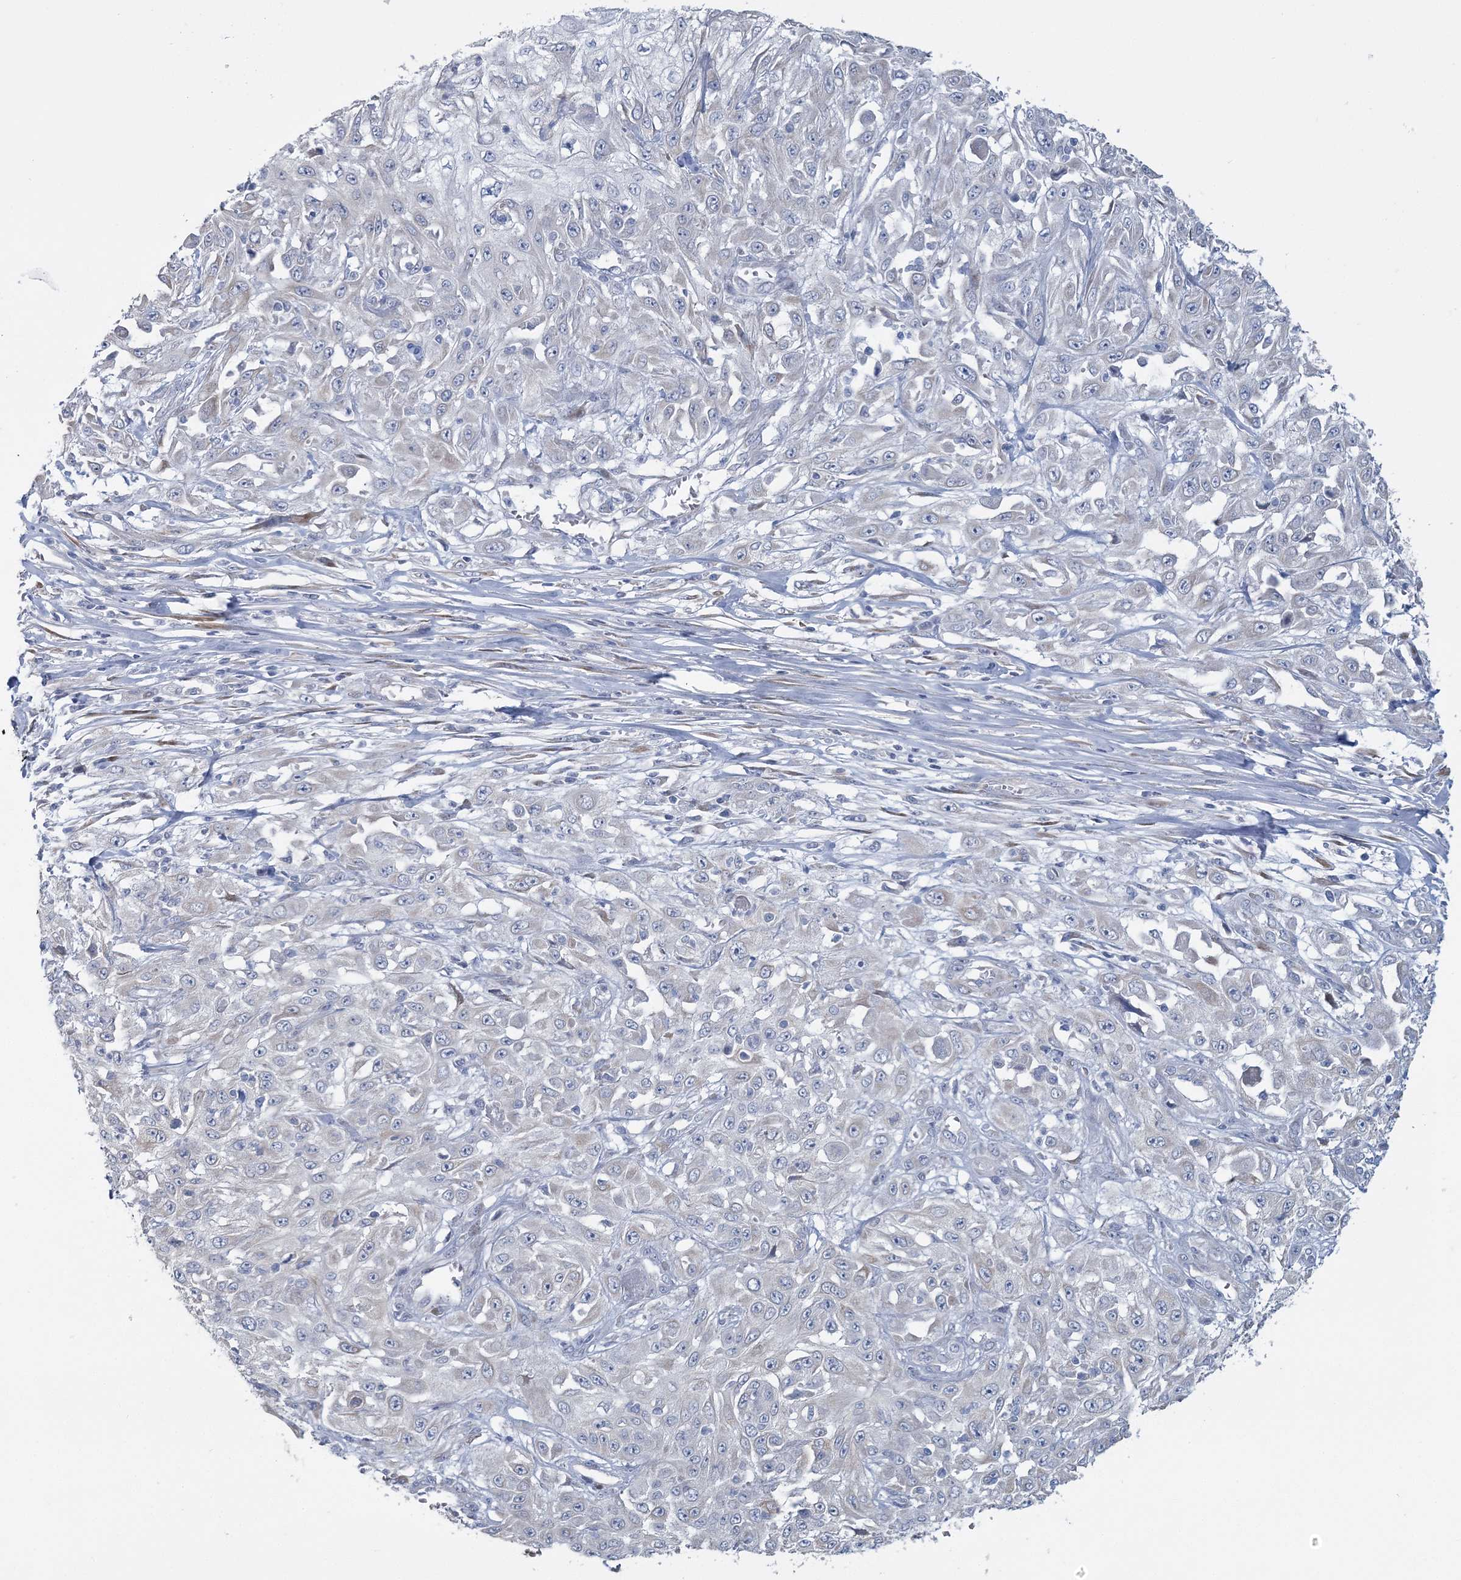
{"staining": {"intensity": "negative", "quantity": "none", "location": "none"}, "tissue": "skin cancer", "cell_type": "Tumor cells", "image_type": "cancer", "snomed": [{"axis": "morphology", "description": "Squamous cell carcinoma, NOS"}, {"axis": "morphology", "description": "Squamous cell carcinoma, metastatic, NOS"}, {"axis": "topography", "description": "Skin"}, {"axis": "topography", "description": "Lymph node"}], "caption": "This is an immunohistochemistry (IHC) photomicrograph of skin metastatic squamous cell carcinoma. There is no expression in tumor cells.", "gene": "CMBL", "patient": {"sex": "male", "age": 75}}